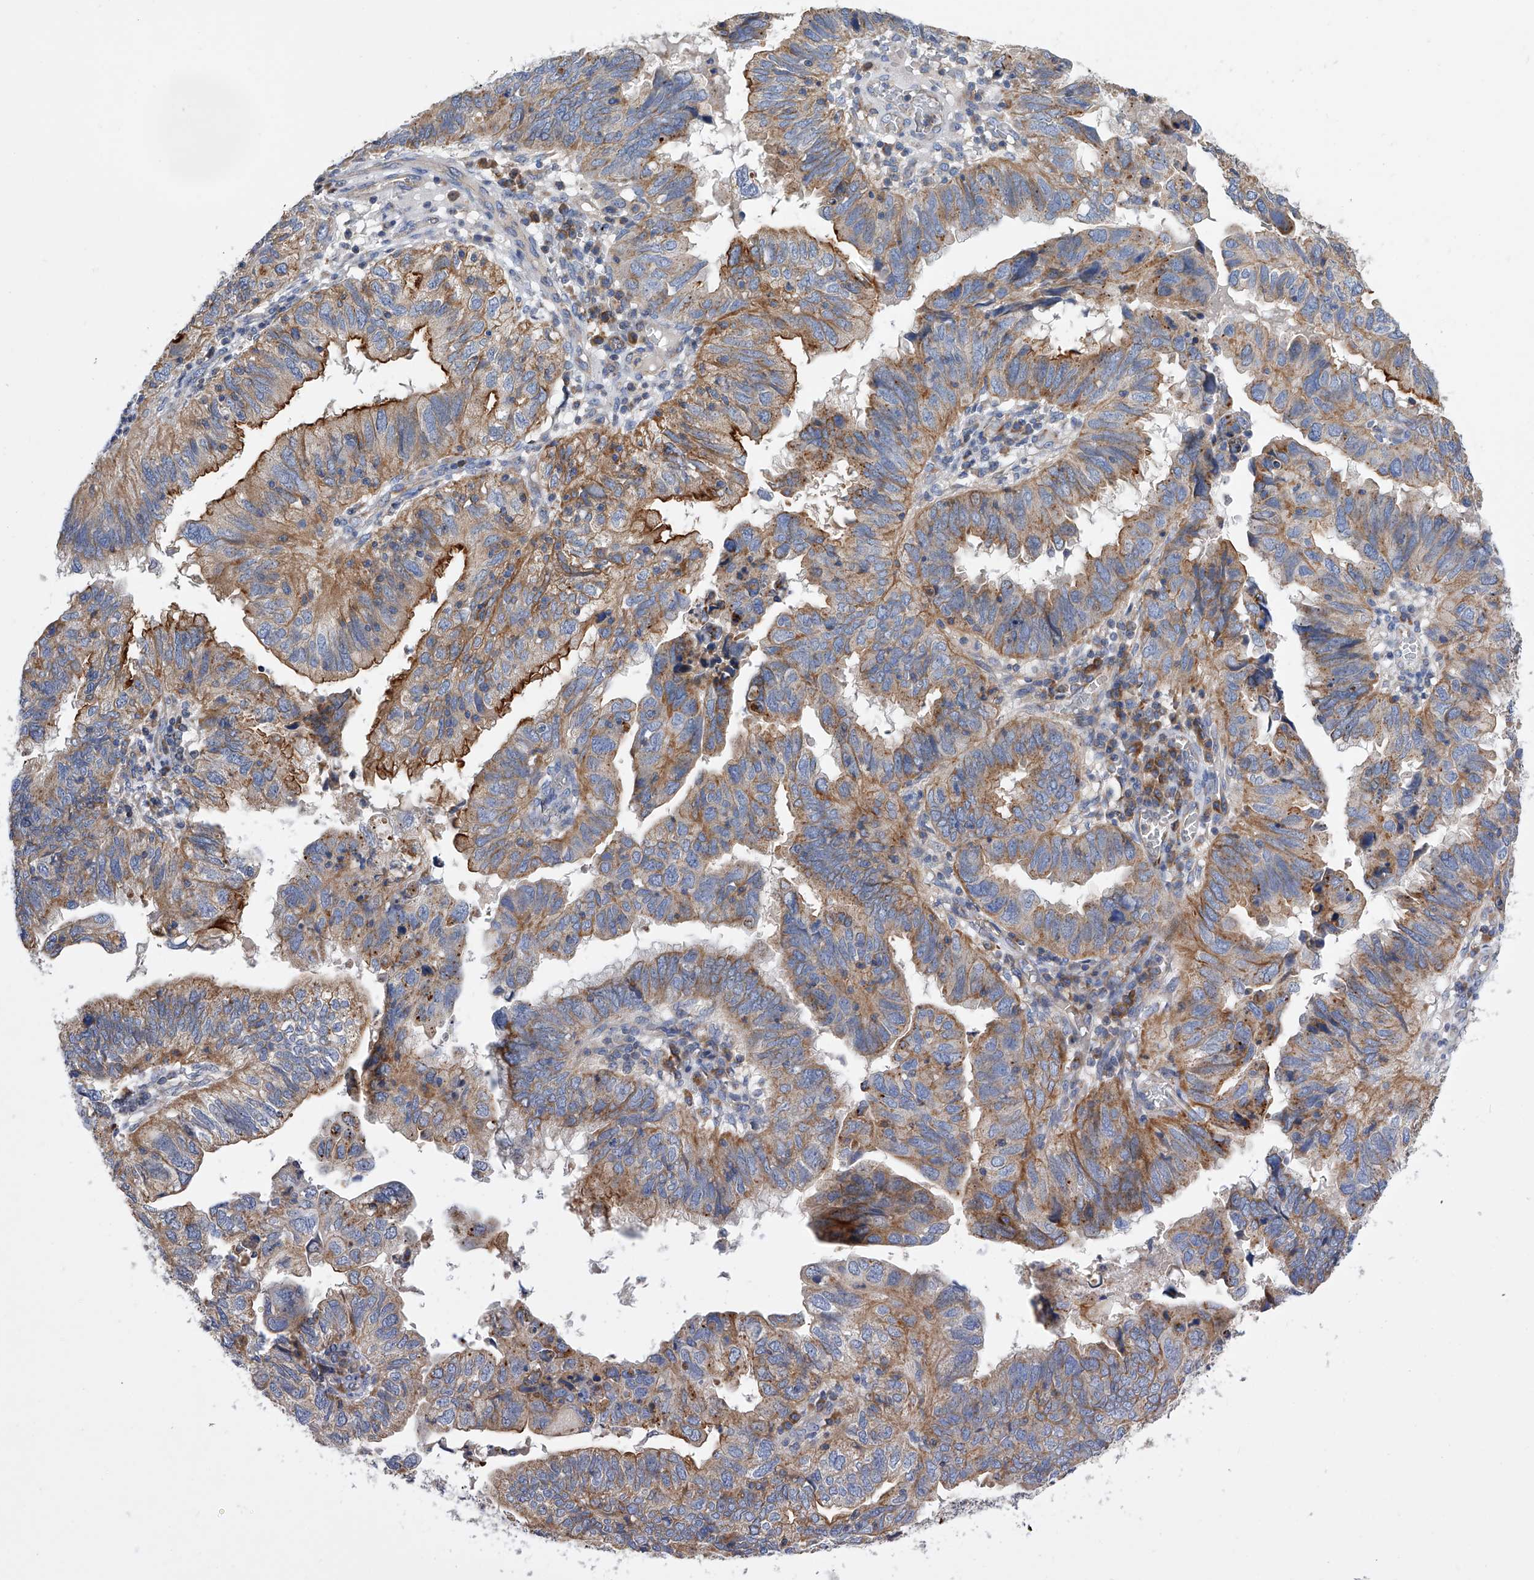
{"staining": {"intensity": "moderate", "quantity": ">75%", "location": "cytoplasmic/membranous"}, "tissue": "endometrial cancer", "cell_type": "Tumor cells", "image_type": "cancer", "snomed": [{"axis": "morphology", "description": "Adenocarcinoma, NOS"}, {"axis": "topography", "description": "Uterus"}], "caption": "Moderate cytoplasmic/membranous expression for a protein is seen in about >75% of tumor cells of adenocarcinoma (endometrial) using immunohistochemistry (IHC).", "gene": "MLYCD", "patient": {"sex": "female", "age": 77}}